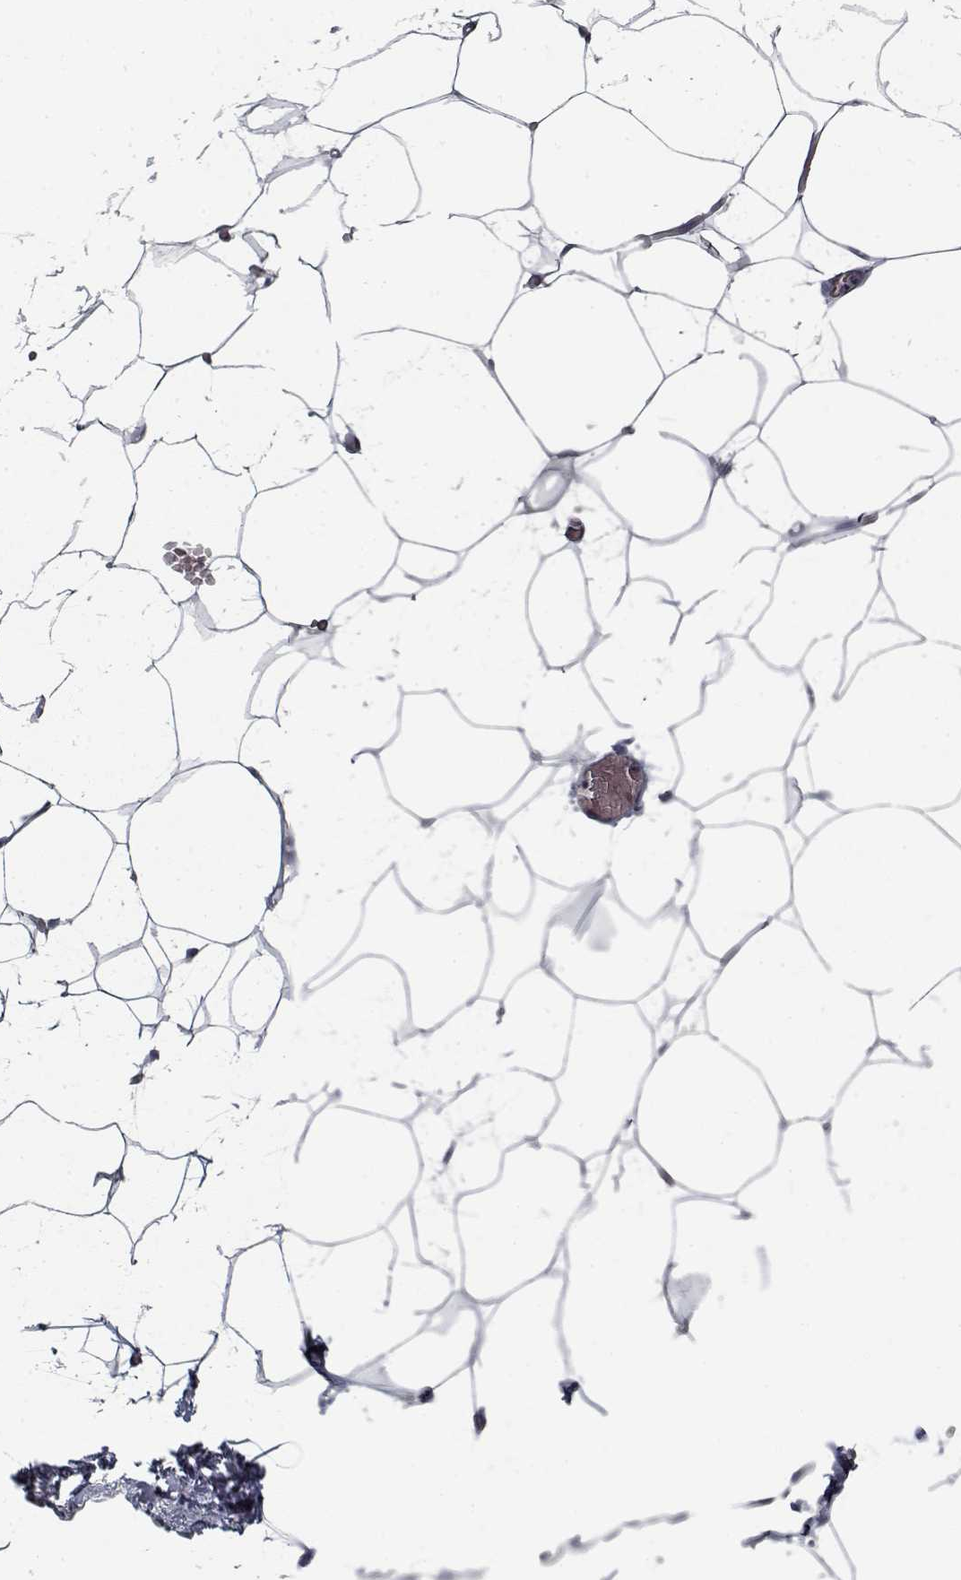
{"staining": {"intensity": "negative", "quantity": "none", "location": "none"}, "tissue": "adipose tissue", "cell_type": "Adipocytes", "image_type": "normal", "snomed": [{"axis": "morphology", "description": "Normal tissue, NOS"}, {"axis": "topography", "description": "Adipose tissue"}], "caption": "Immunohistochemistry photomicrograph of unremarkable human adipose tissue stained for a protein (brown), which demonstrates no positivity in adipocytes.", "gene": "GAD2", "patient": {"sex": "male", "age": 57}}